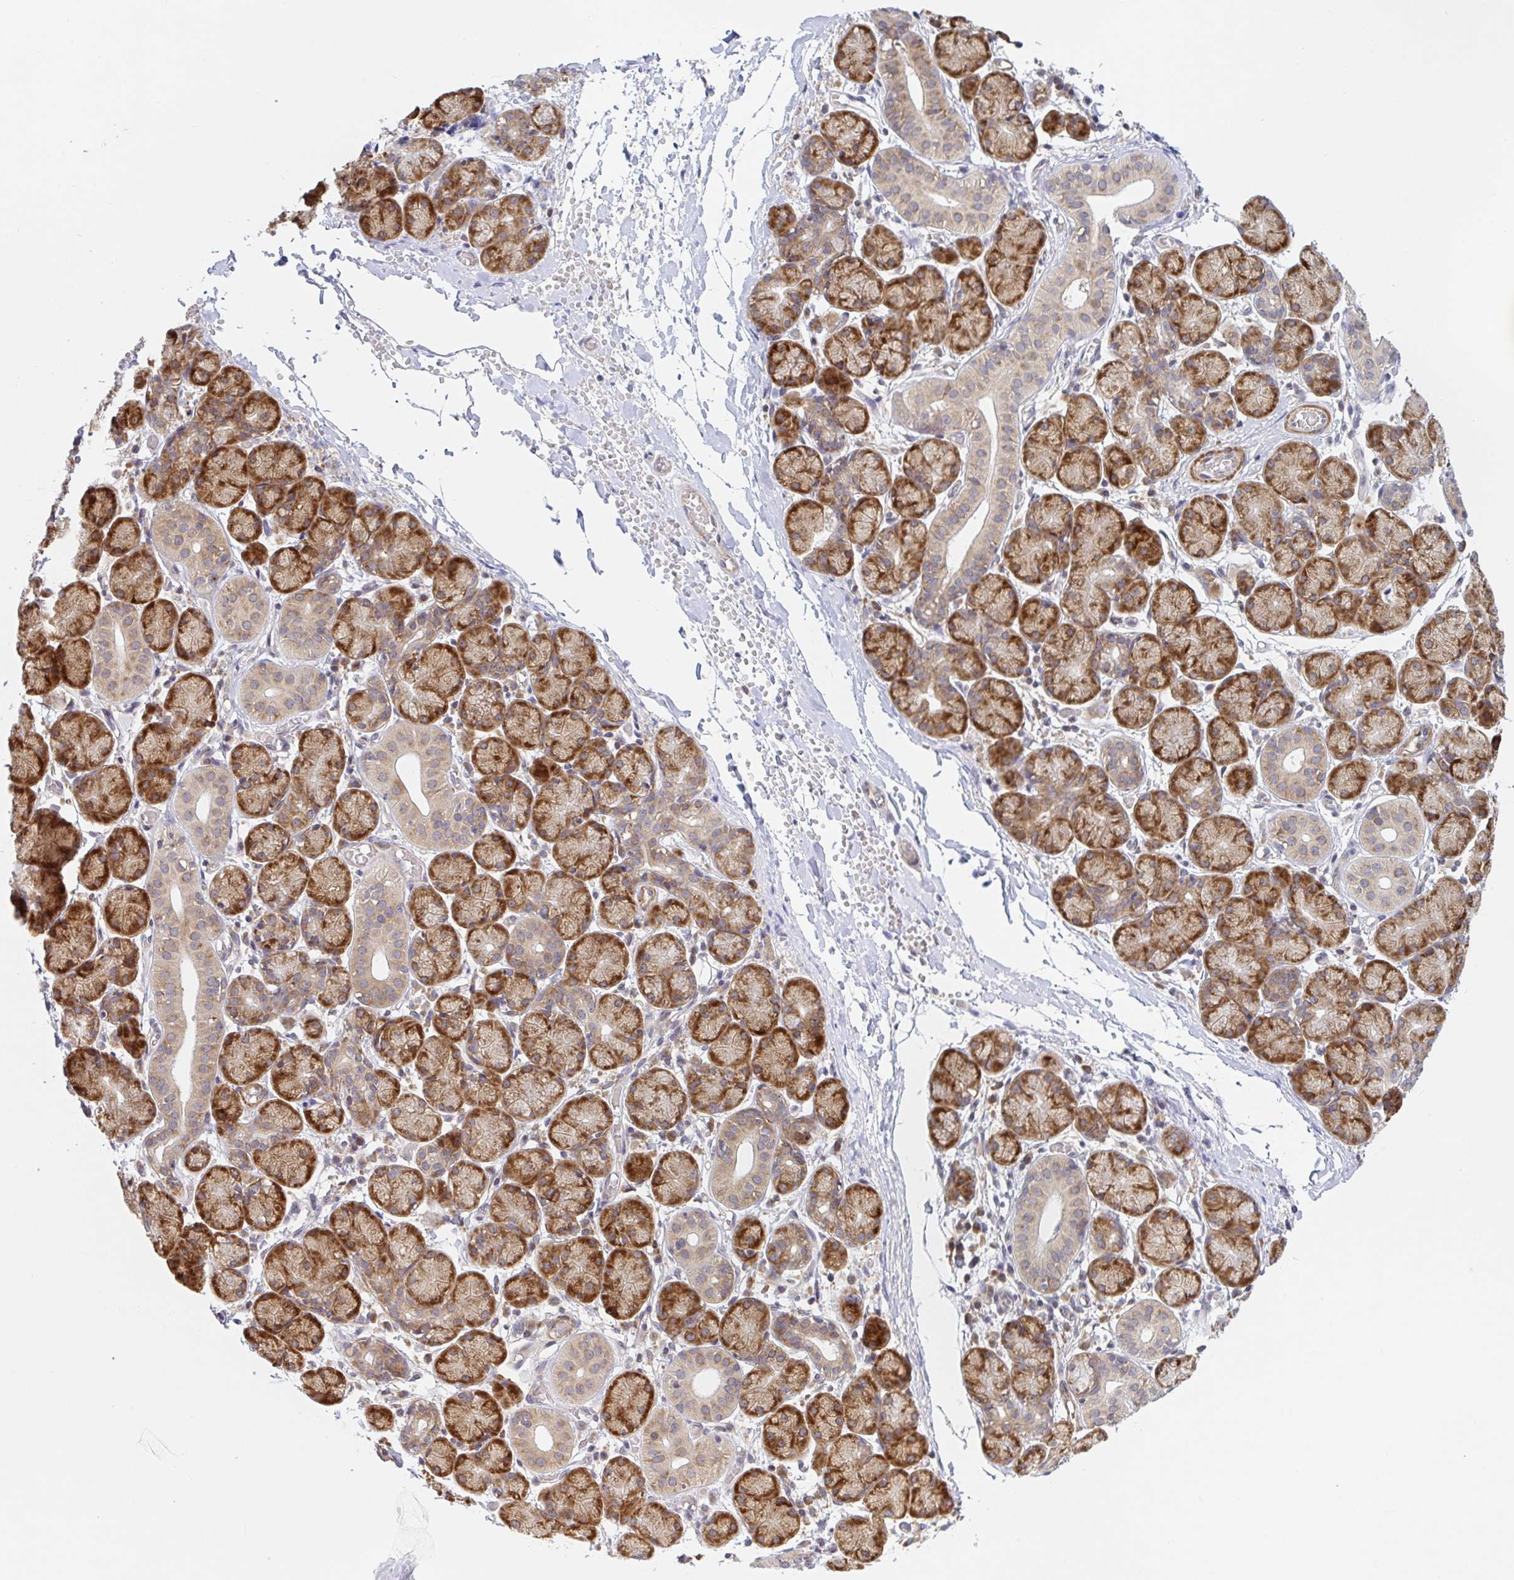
{"staining": {"intensity": "strong", "quantity": ">75%", "location": "cytoplasmic/membranous"}, "tissue": "salivary gland", "cell_type": "Glandular cells", "image_type": "normal", "snomed": [{"axis": "morphology", "description": "Normal tissue, NOS"}, {"axis": "topography", "description": "Salivary gland"}], "caption": "DAB immunohistochemical staining of normal human salivary gland exhibits strong cytoplasmic/membranous protein positivity in about >75% of glandular cells.", "gene": "LARP1", "patient": {"sex": "female", "age": 24}}